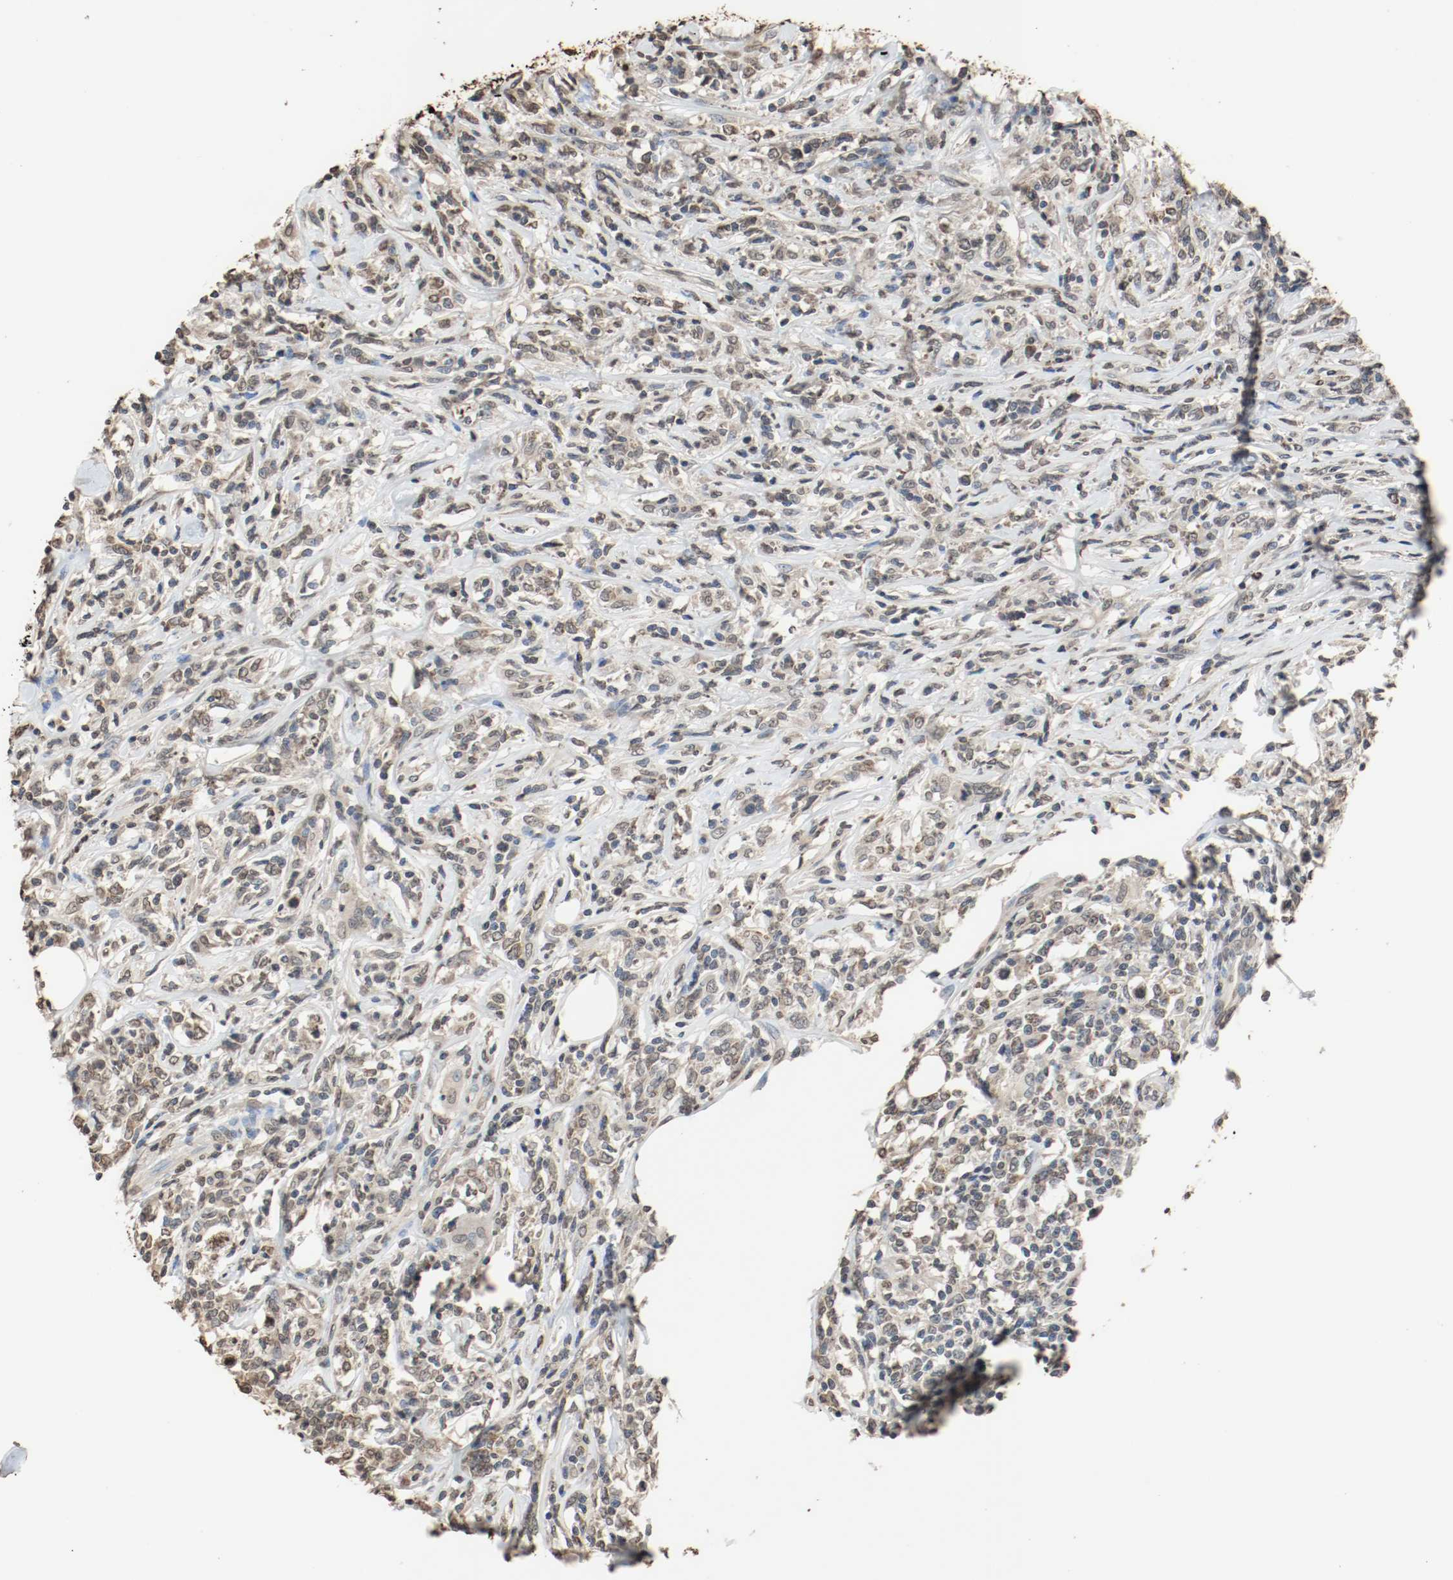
{"staining": {"intensity": "weak", "quantity": "25%-75%", "location": "cytoplasmic/membranous"}, "tissue": "lymphoma", "cell_type": "Tumor cells", "image_type": "cancer", "snomed": [{"axis": "morphology", "description": "Malignant lymphoma, non-Hodgkin's type, High grade"}, {"axis": "topography", "description": "Lymph node"}], "caption": "The histopathology image demonstrates a brown stain indicating the presence of a protein in the cytoplasmic/membranous of tumor cells in high-grade malignant lymphoma, non-Hodgkin's type.", "gene": "RTN4", "patient": {"sex": "female", "age": 84}}